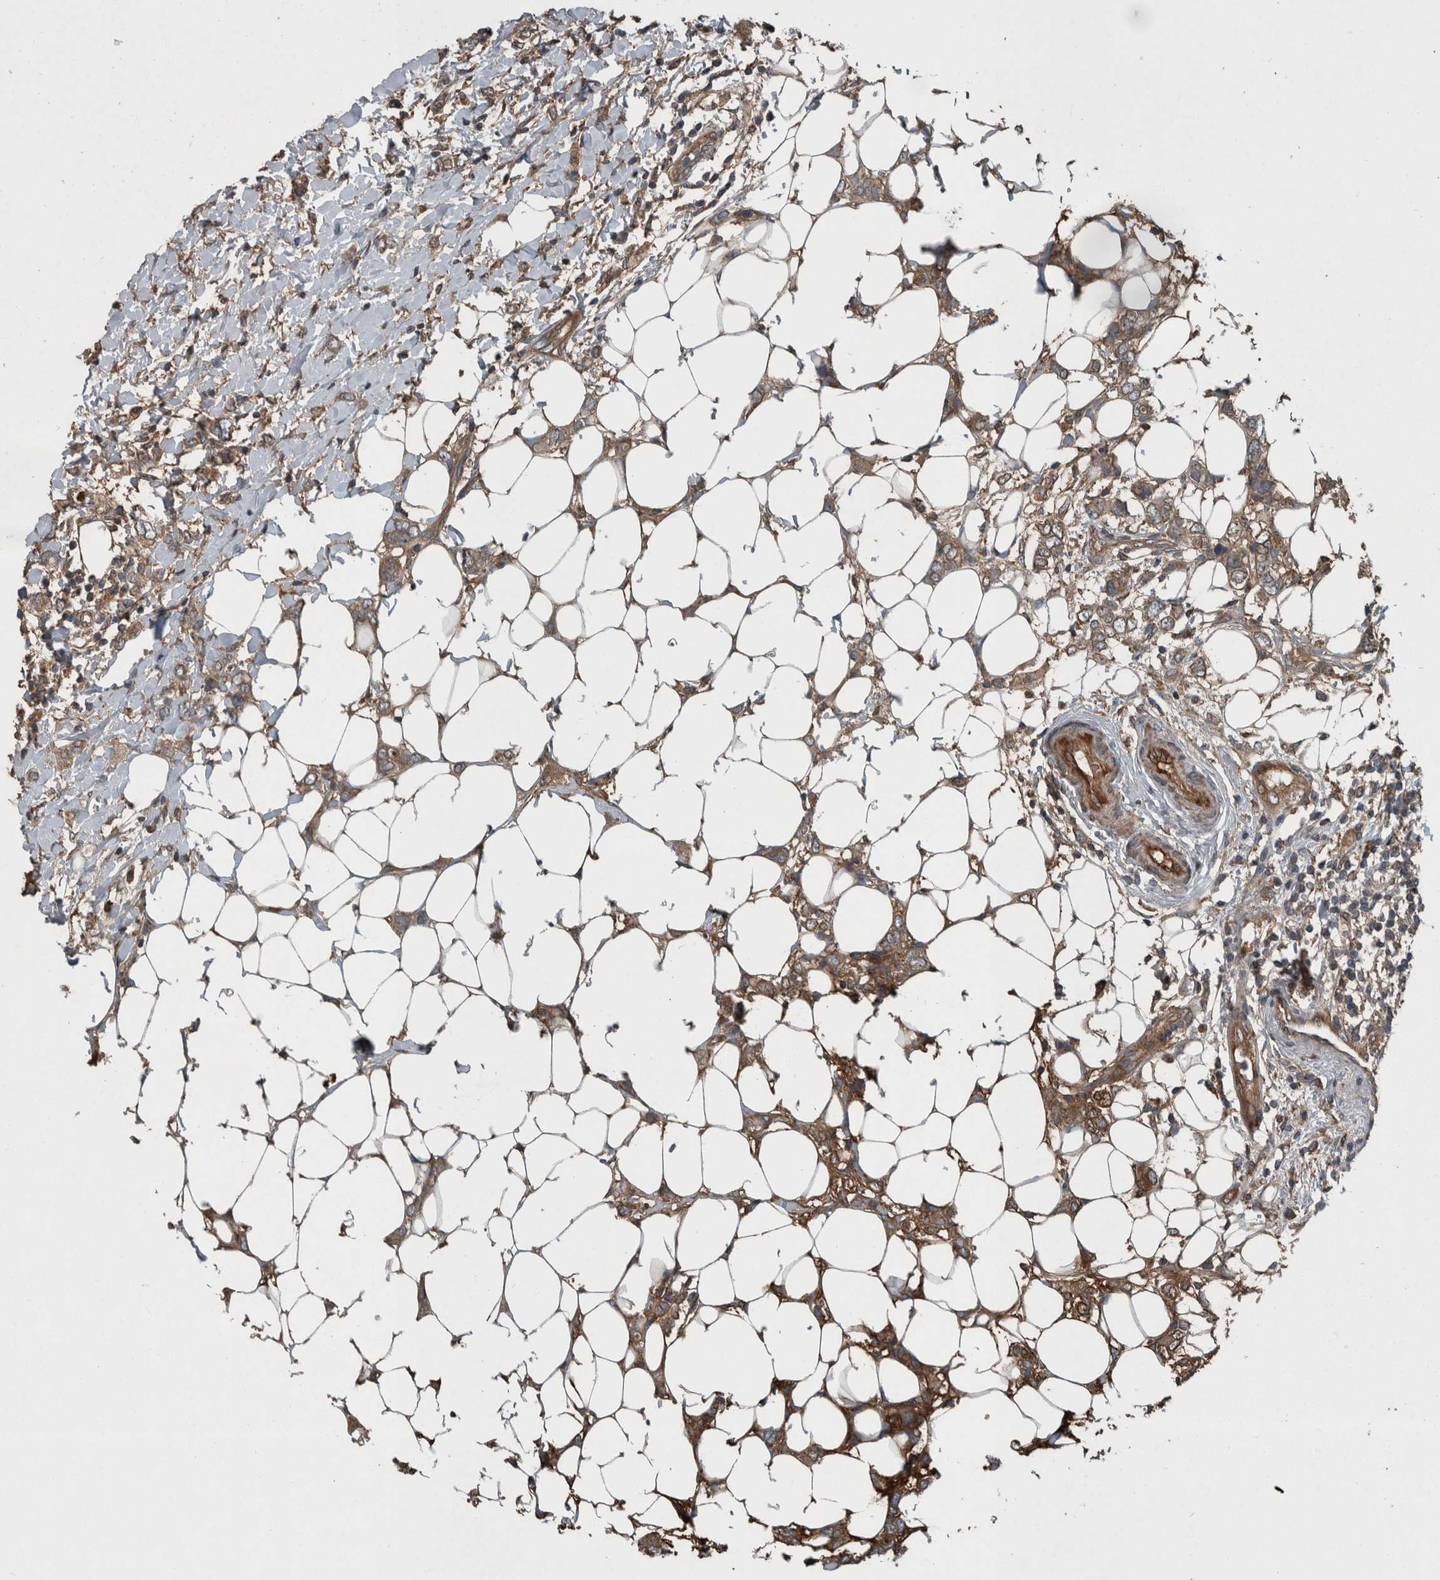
{"staining": {"intensity": "moderate", "quantity": ">75%", "location": "cytoplasmic/membranous"}, "tissue": "breast cancer", "cell_type": "Tumor cells", "image_type": "cancer", "snomed": [{"axis": "morphology", "description": "Normal tissue, NOS"}, {"axis": "morphology", "description": "Lobular carcinoma"}, {"axis": "topography", "description": "Breast"}], "caption": "An immunohistochemistry (IHC) photomicrograph of tumor tissue is shown. Protein staining in brown shows moderate cytoplasmic/membranous positivity in breast cancer within tumor cells.", "gene": "EXOC8", "patient": {"sex": "female", "age": 47}}